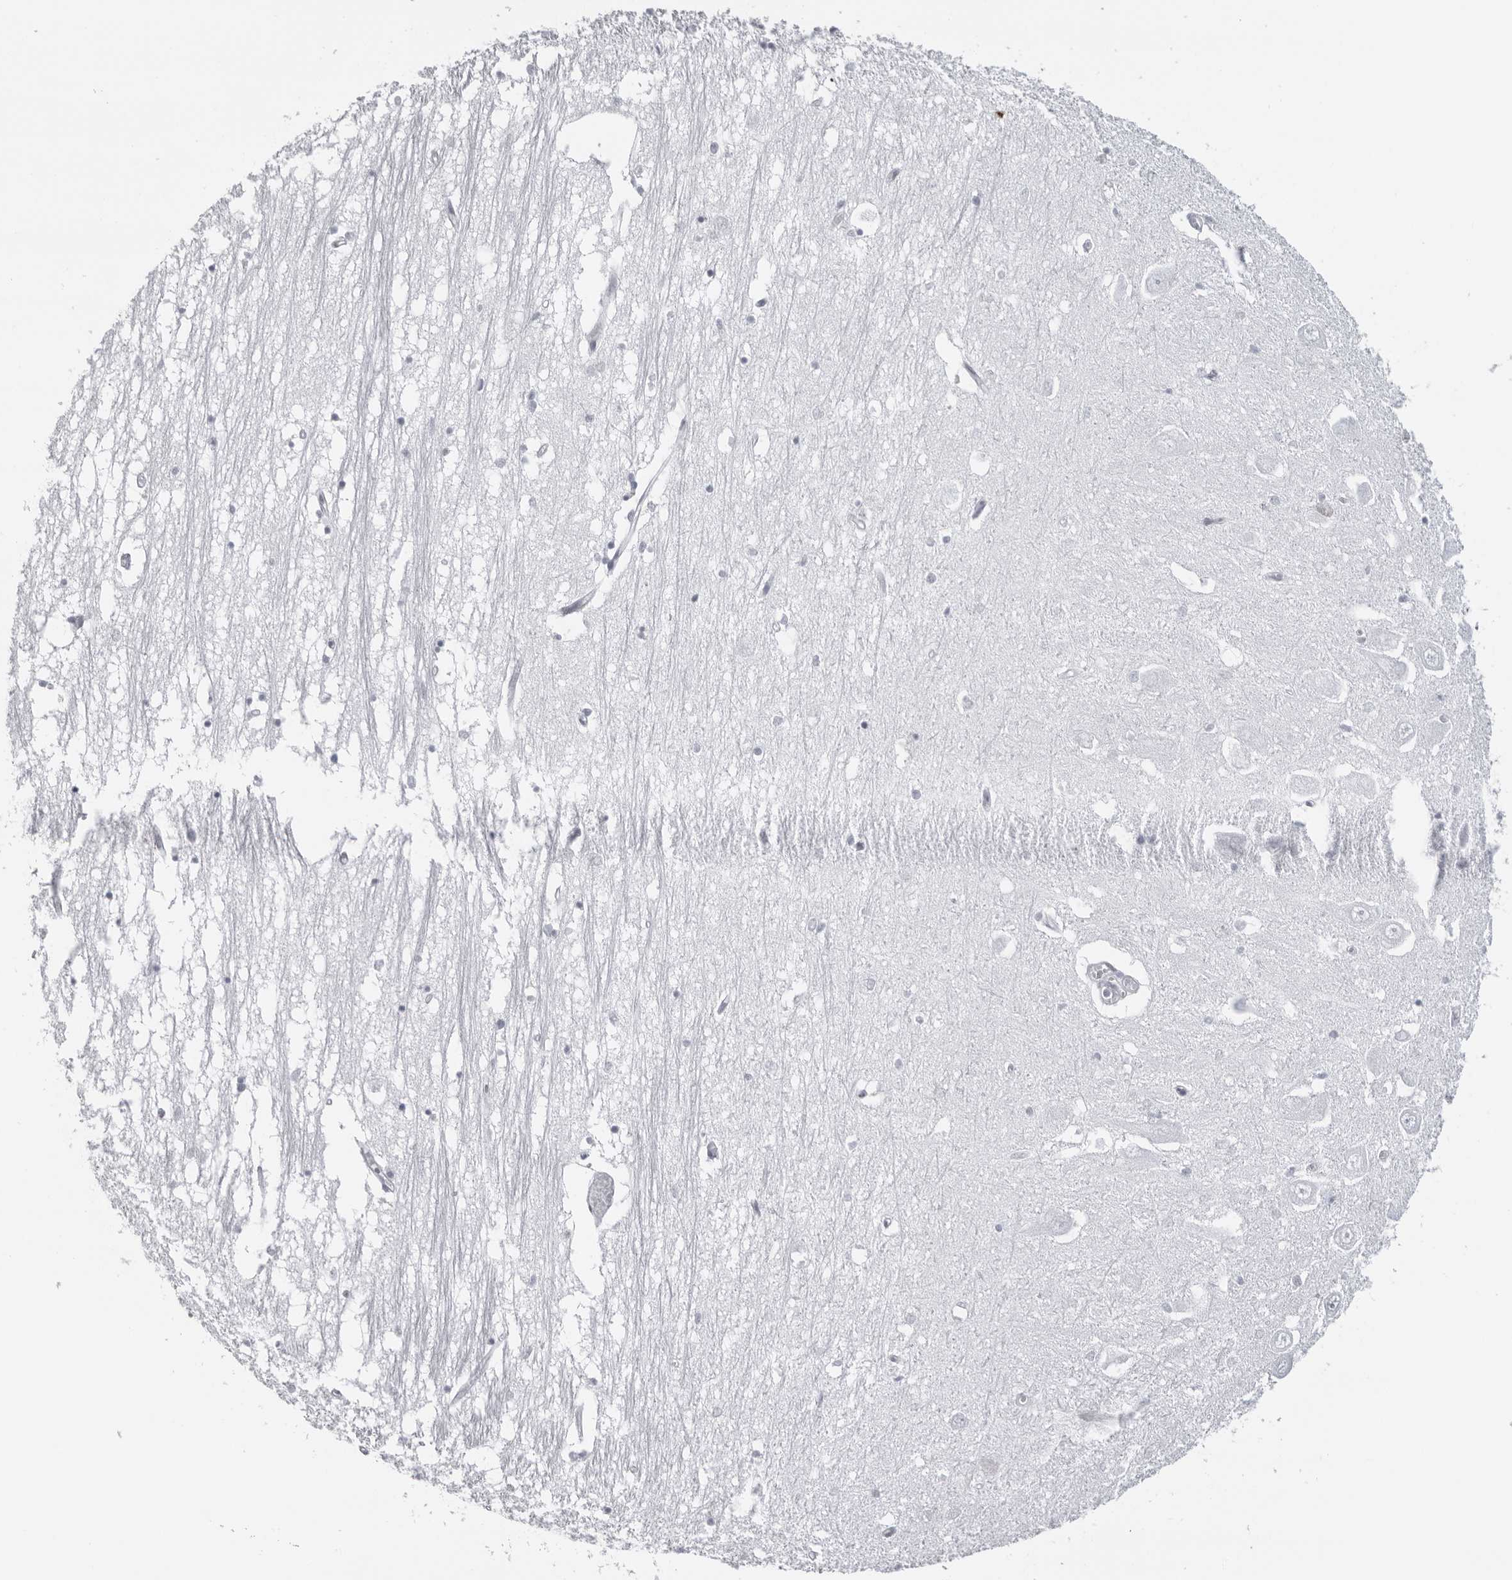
{"staining": {"intensity": "negative", "quantity": "none", "location": "none"}, "tissue": "hippocampus", "cell_type": "Glial cells", "image_type": "normal", "snomed": [{"axis": "morphology", "description": "Normal tissue, NOS"}, {"axis": "topography", "description": "Hippocampus"}], "caption": "IHC micrograph of benign human hippocampus stained for a protein (brown), which shows no expression in glial cells.", "gene": "ESPN", "patient": {"sex": "male", "age": 70}}